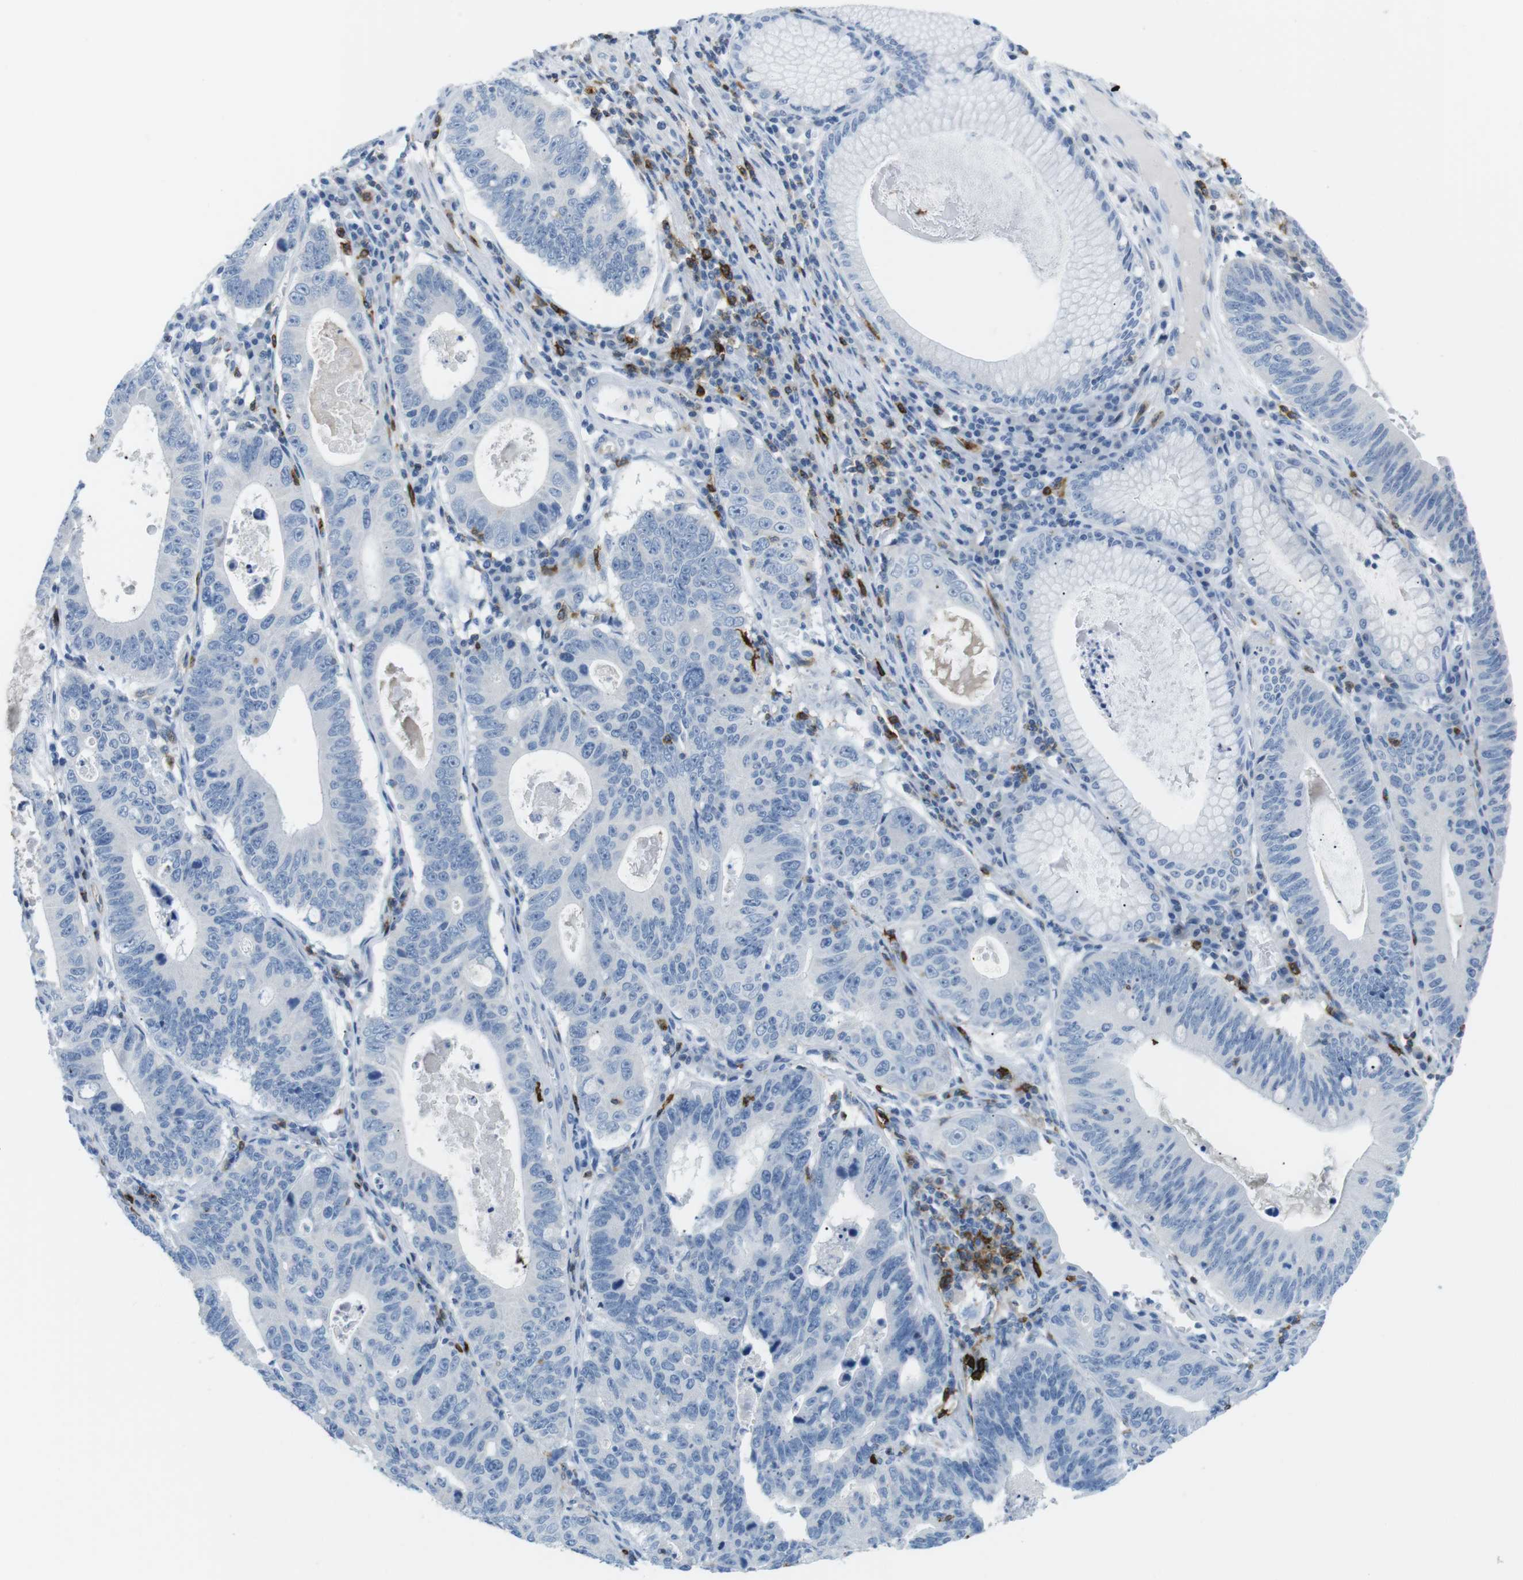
{"staining": {"intensity": "negative", "quantity": "none", "location": "none"}, "tissue": "stomach cancer", "cell_type": "Tumor cells", "image_type": "cancer", "snomed": [{"axis": "morphology", "description": "Adenocarcinoma, NOS"}, {"axis": "topography", "description": "Stomach"}], "caption": "Adenocarcinoma (stomach) was stained to show a protein in brown. There is no significant staining in tumor cells.", "gene": "TNFRSF4", "patient": {"sex": "male", "age": 59}}